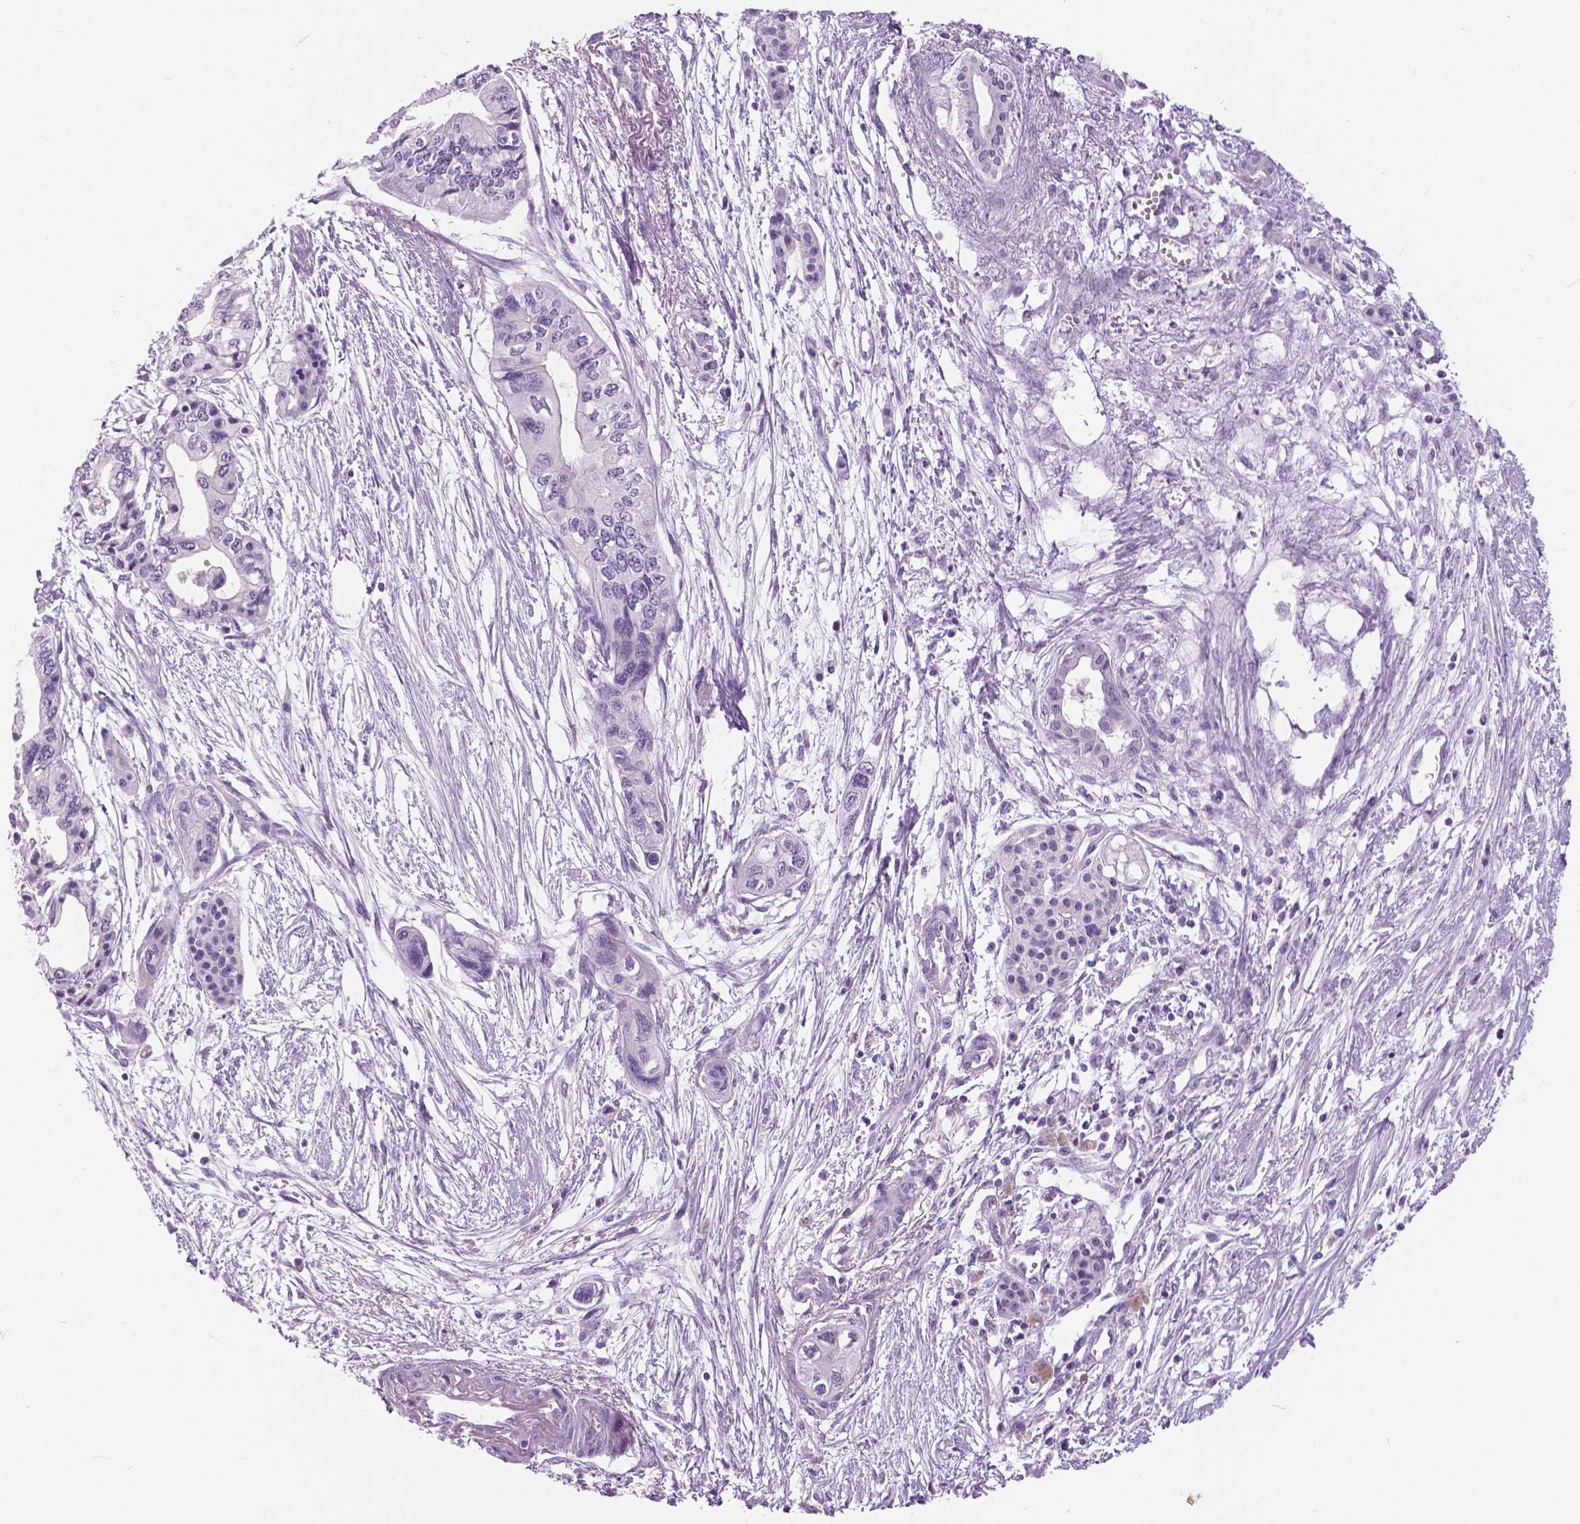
{"staining": {"intensity": "negative", "quantity": "none", "location": "none"}, "tissue": "pancreatic cancer", "cell_type": "Tumor cells", "image_type": "cancer", "snomed": [{"axis": "morphology", "description": "Adenocarcinoma, NOS"}, {"axis": "topography", "description": "Pancreas"}], "caption": "Photomicrograph shows no significant protein positivity in tumor cells of pancreatic adenocarcinoma.", "gene": "MYOM1", "patient": {"sex": "female", "age": 76}}